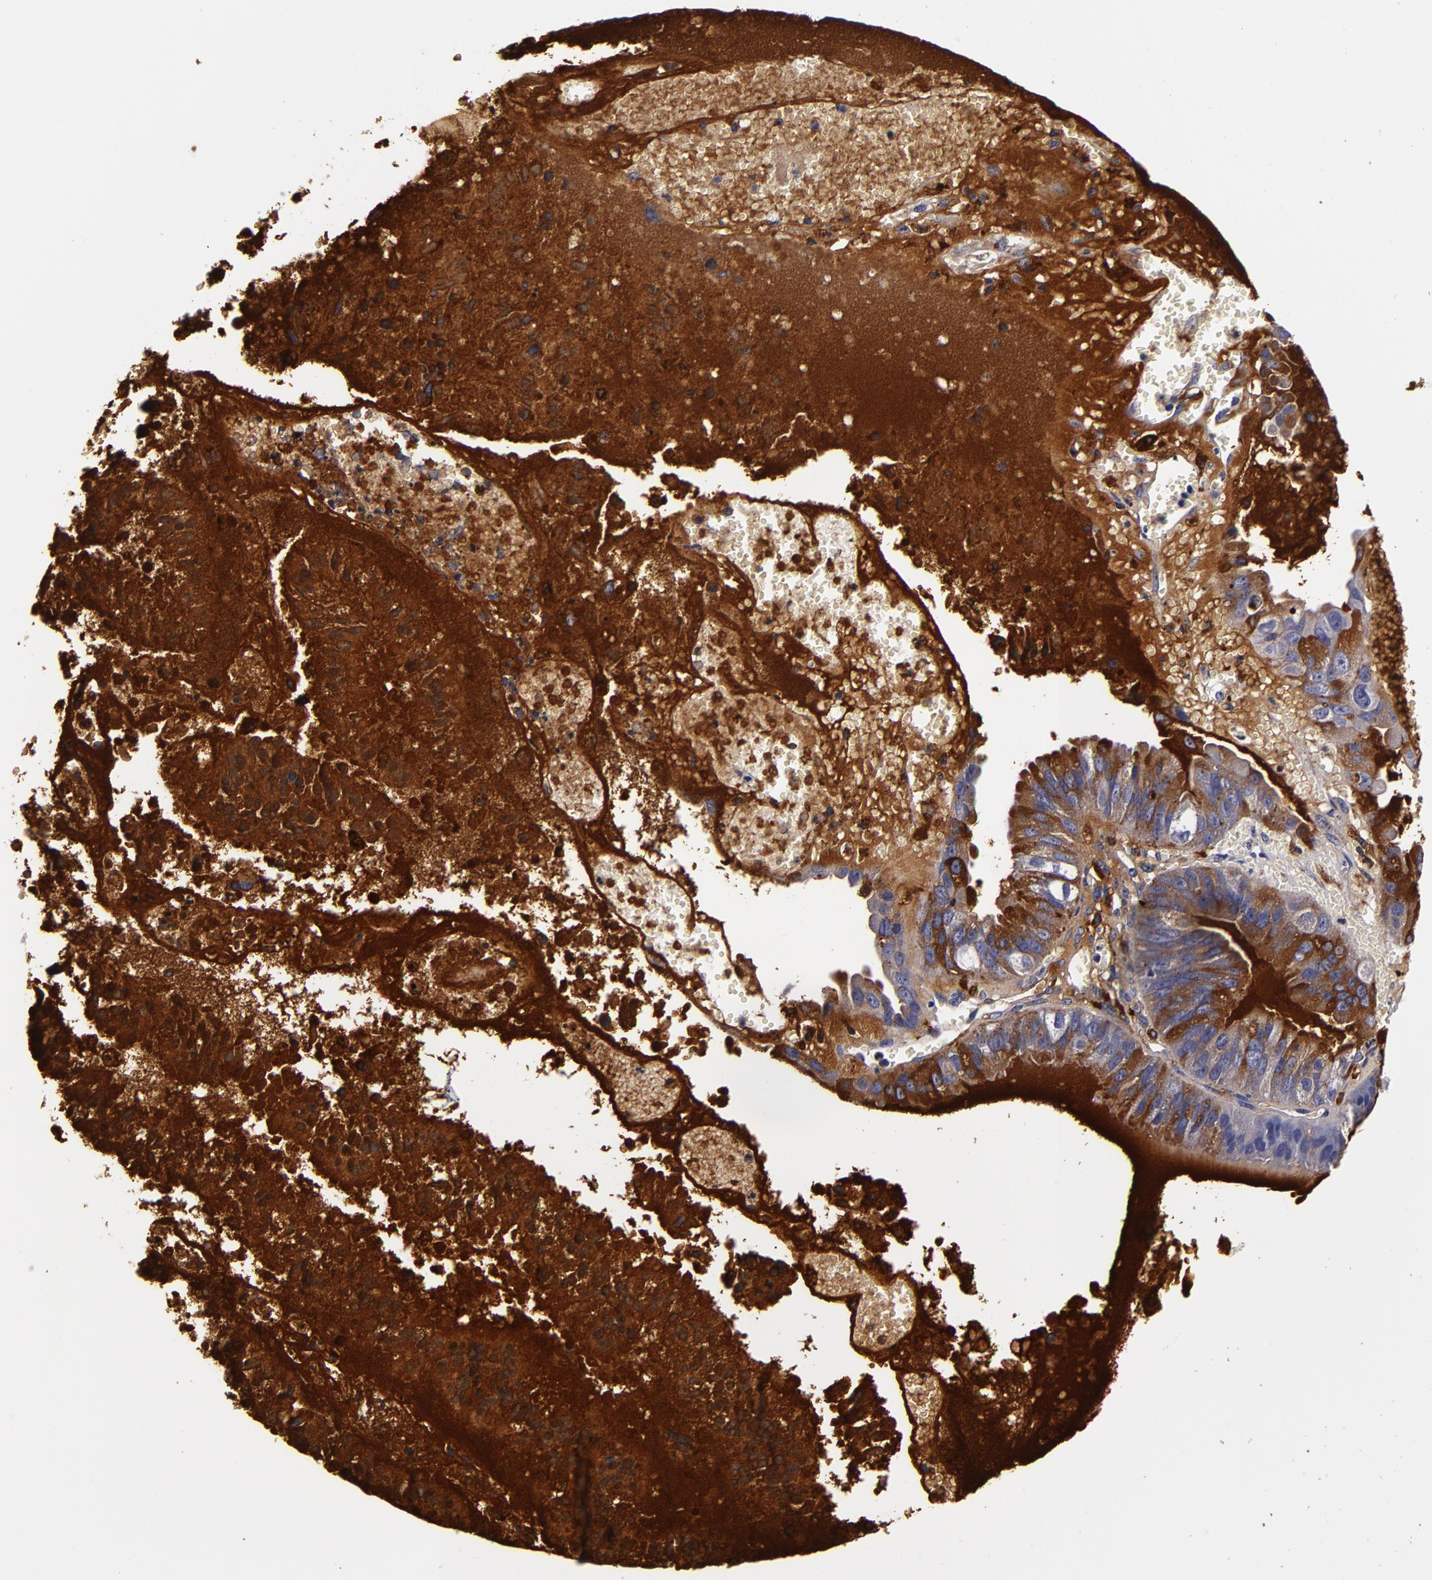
{"staining": {"intensity": "moderate", "quantity": ">75%", "location": "cytoplasmic/membranous"}, "tissue": "ovarian cancer", "cell_type": "Tumor cells", "image_type": "cancer", "snomed": [{"axis": "morphology", "description": "Carcinoma, endometroid"}, {"axis": "topography", "description": "Ovary"}], "caption": "Endometroid carcinoma (ovarian) stained with DAB (3,3'-diaminobenzidine) immunohistochemistry reveals medium levels of moderate cytoplasmic/membranous staining in about >75% of tumor cells.", "gene": "LGALS3BP", "patient": {"sex": "female", "age": 85}}